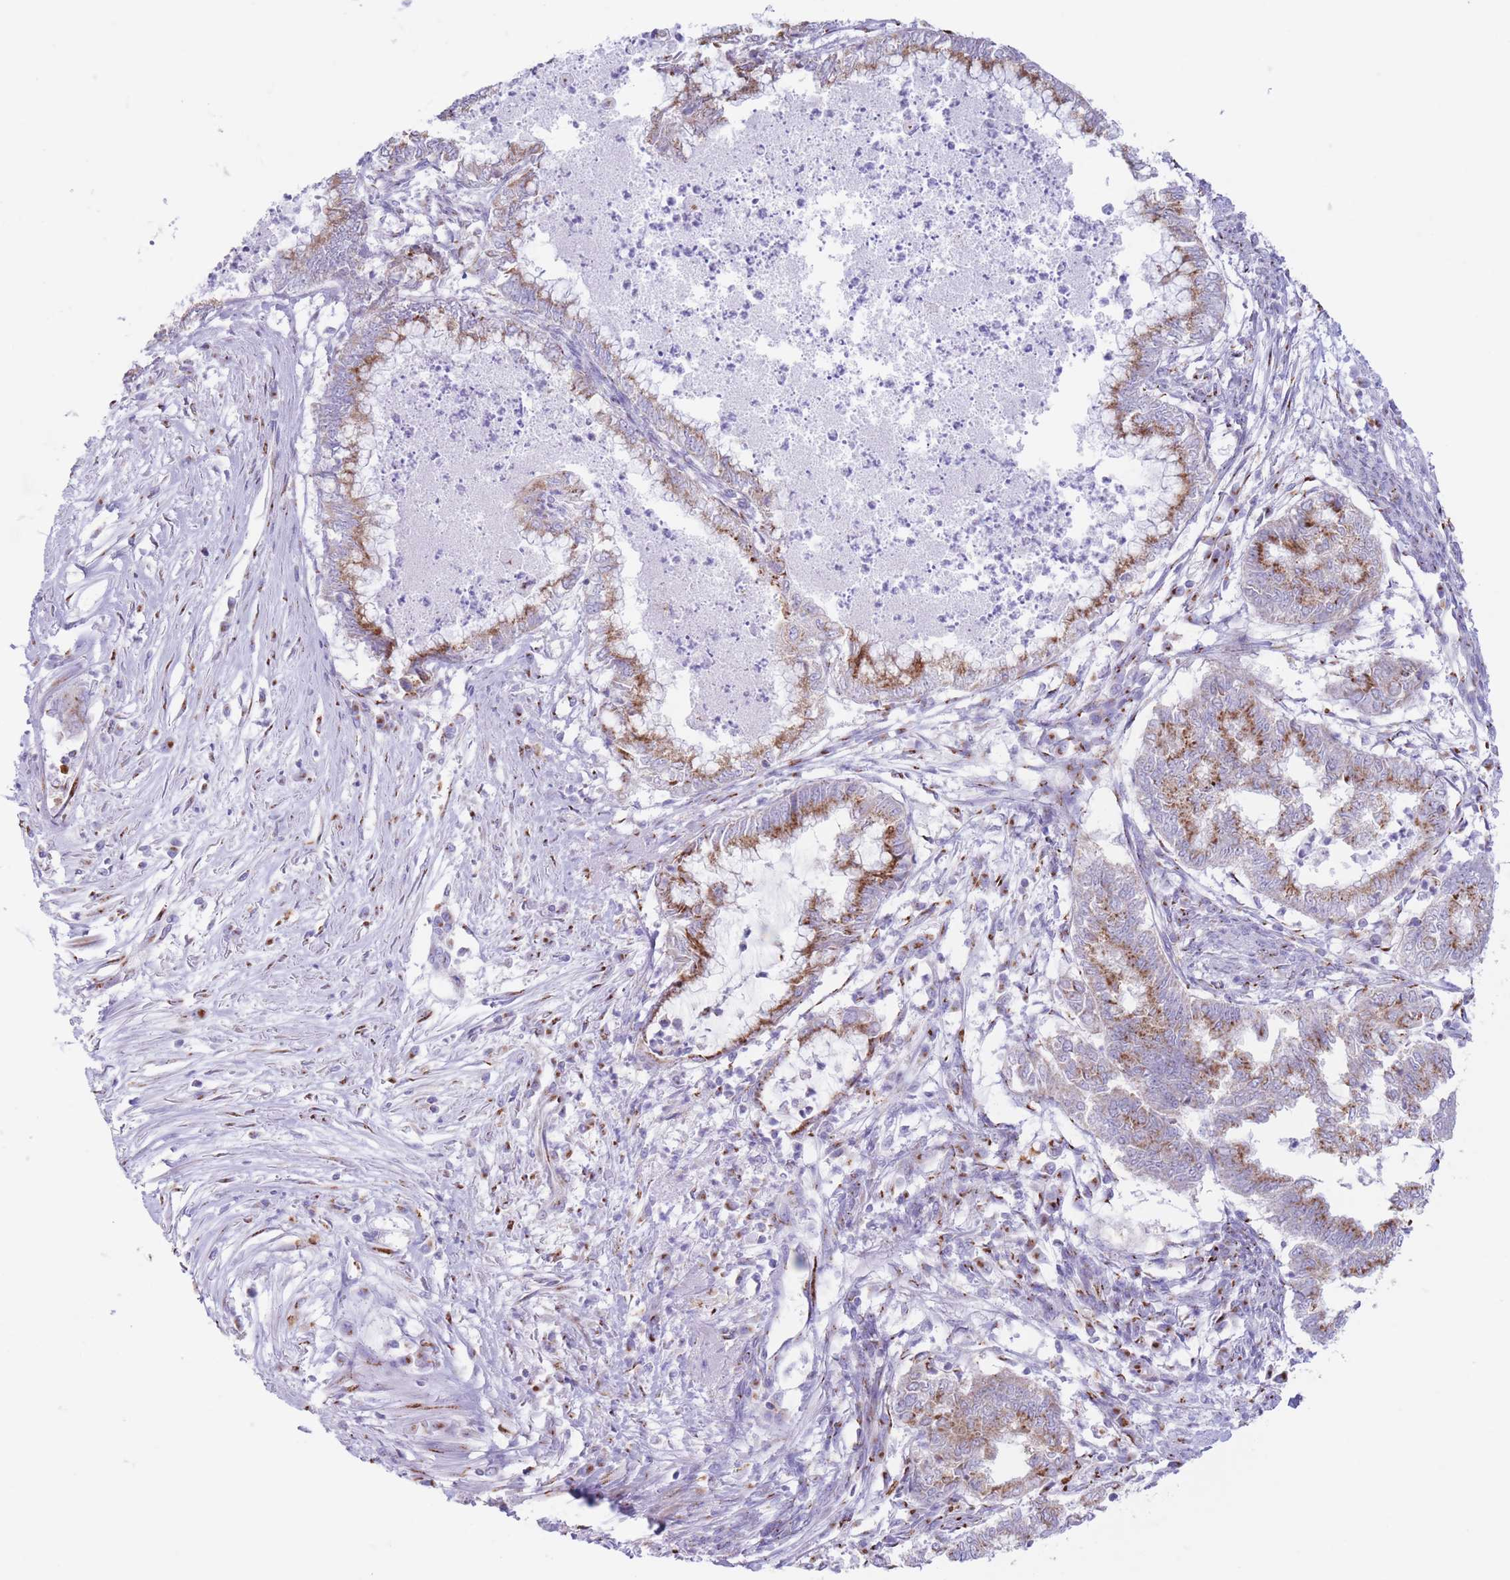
{"staining": {"intensity": "moderate", "quantity": ">75%", "location": "cytoplasmic/membranous"}, "tissue": "endometrial cancer", "cell_type": "Tumor cells", "image_type": "cancer", "snomed": [{"axis": "morphology", "description": "Adenocarcinoma, NOS"}, {"axis": "topography", "description": "Endometrium"}], "caption": "Immunohistochemistry (IHC) (DAB) staining of human adenocarcinoma (endometrial) shows moderate cytoplasmic/membranous protein positivity in approximately >75% of tumor cells. (Stains: DAB (3,3'-diaminobenzidine) in brown, nuclei in blue, Microscopy: brightfield microscopy at high magnification).", "gene": "MPND", "patient": {"sex": "female", "age": 79}}